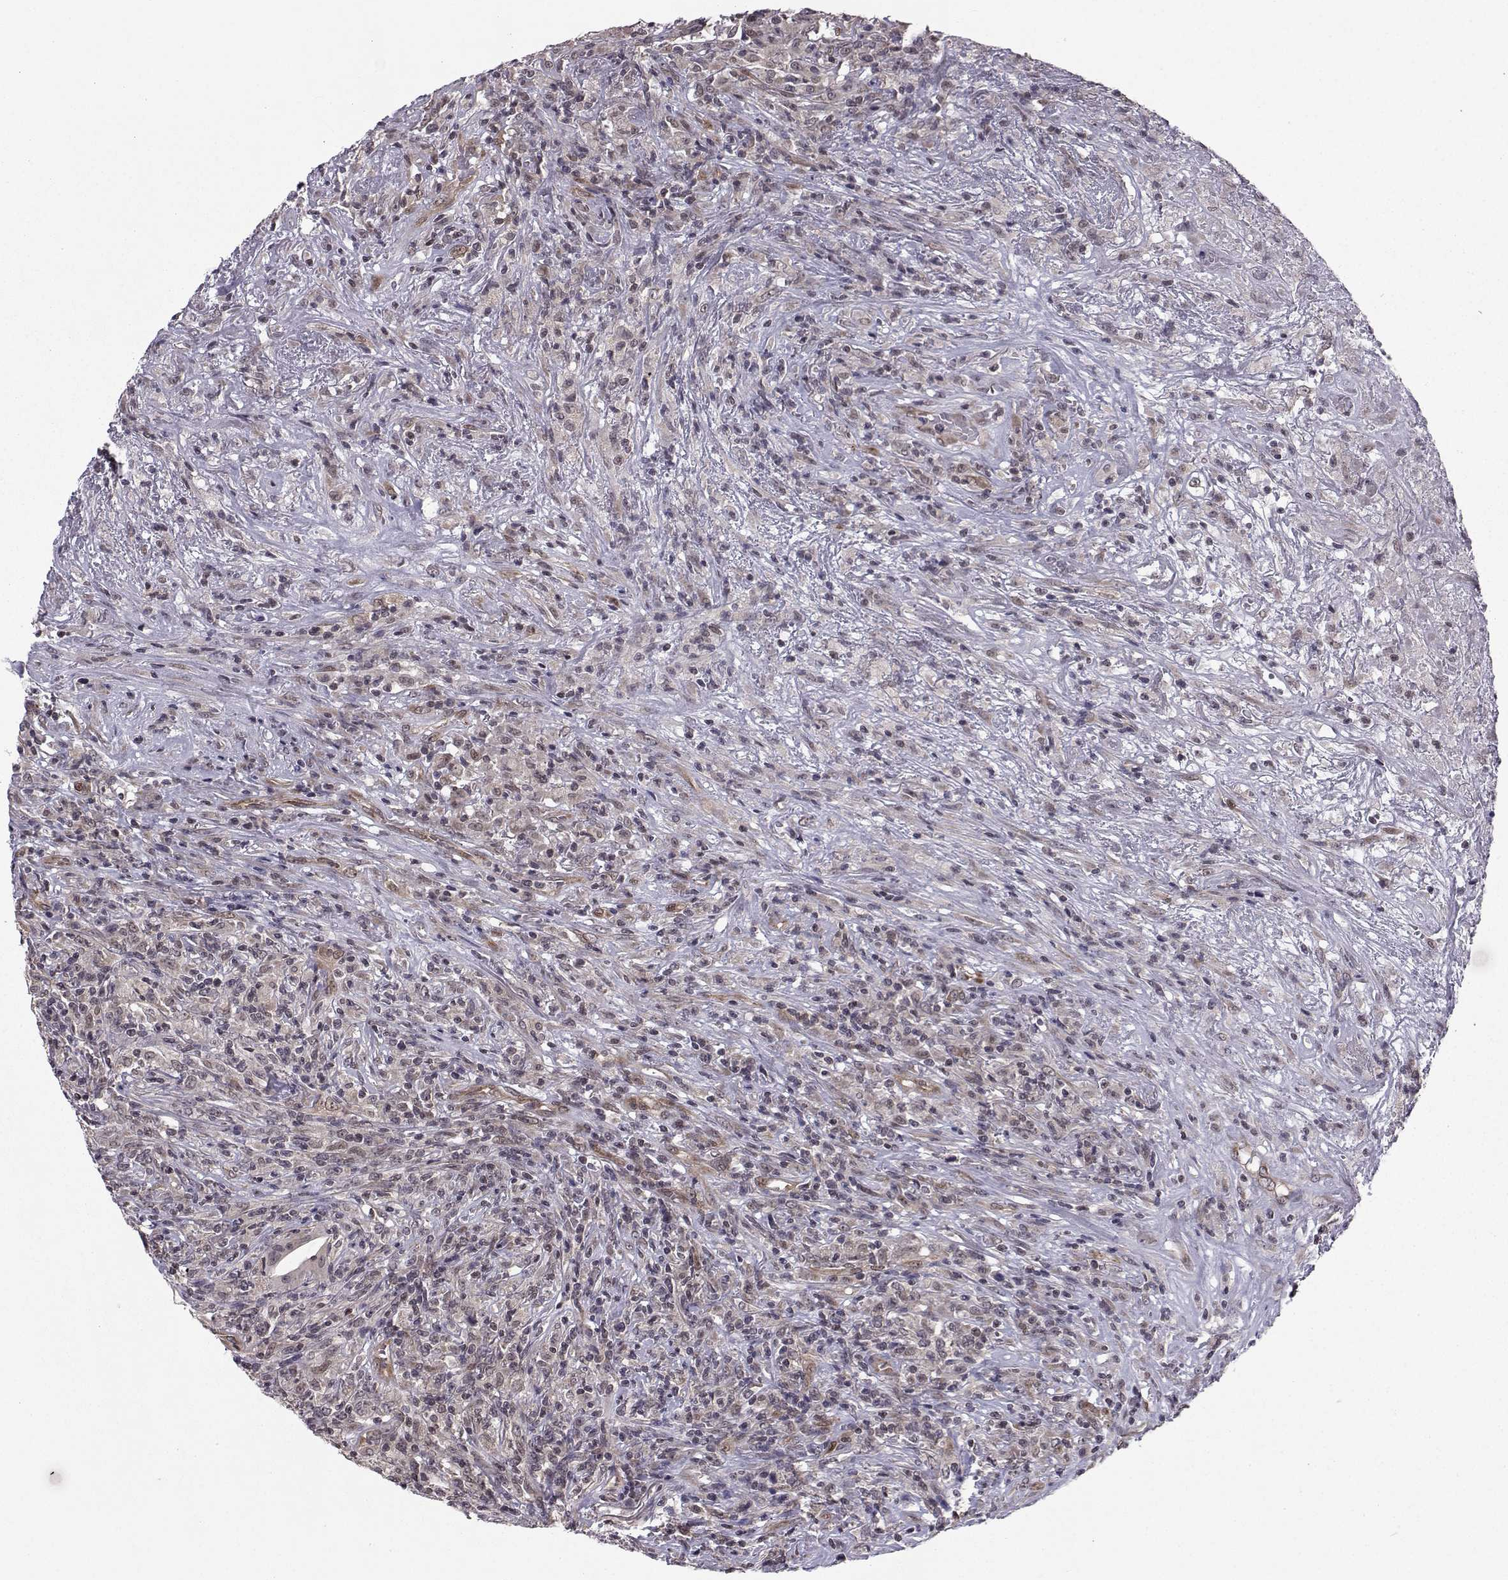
{"staining": {"intensity": "negative", "quantity": "none", "location": "none"}, "tissue": "lymphoma", "cell_type": "Tumor cells", "image_type": "cancer", "snomed": [{"axis": "morphology", "description": "Malignant lymphoma, non-Hodgkin's type, High grade"}, {"axis": "topography", "description": "Lung"}], "caption": "There is no significant expression in tumor cells of lymphoma.", "gene": "PKN2", "patient": {"sex": "male", "age": 79}}